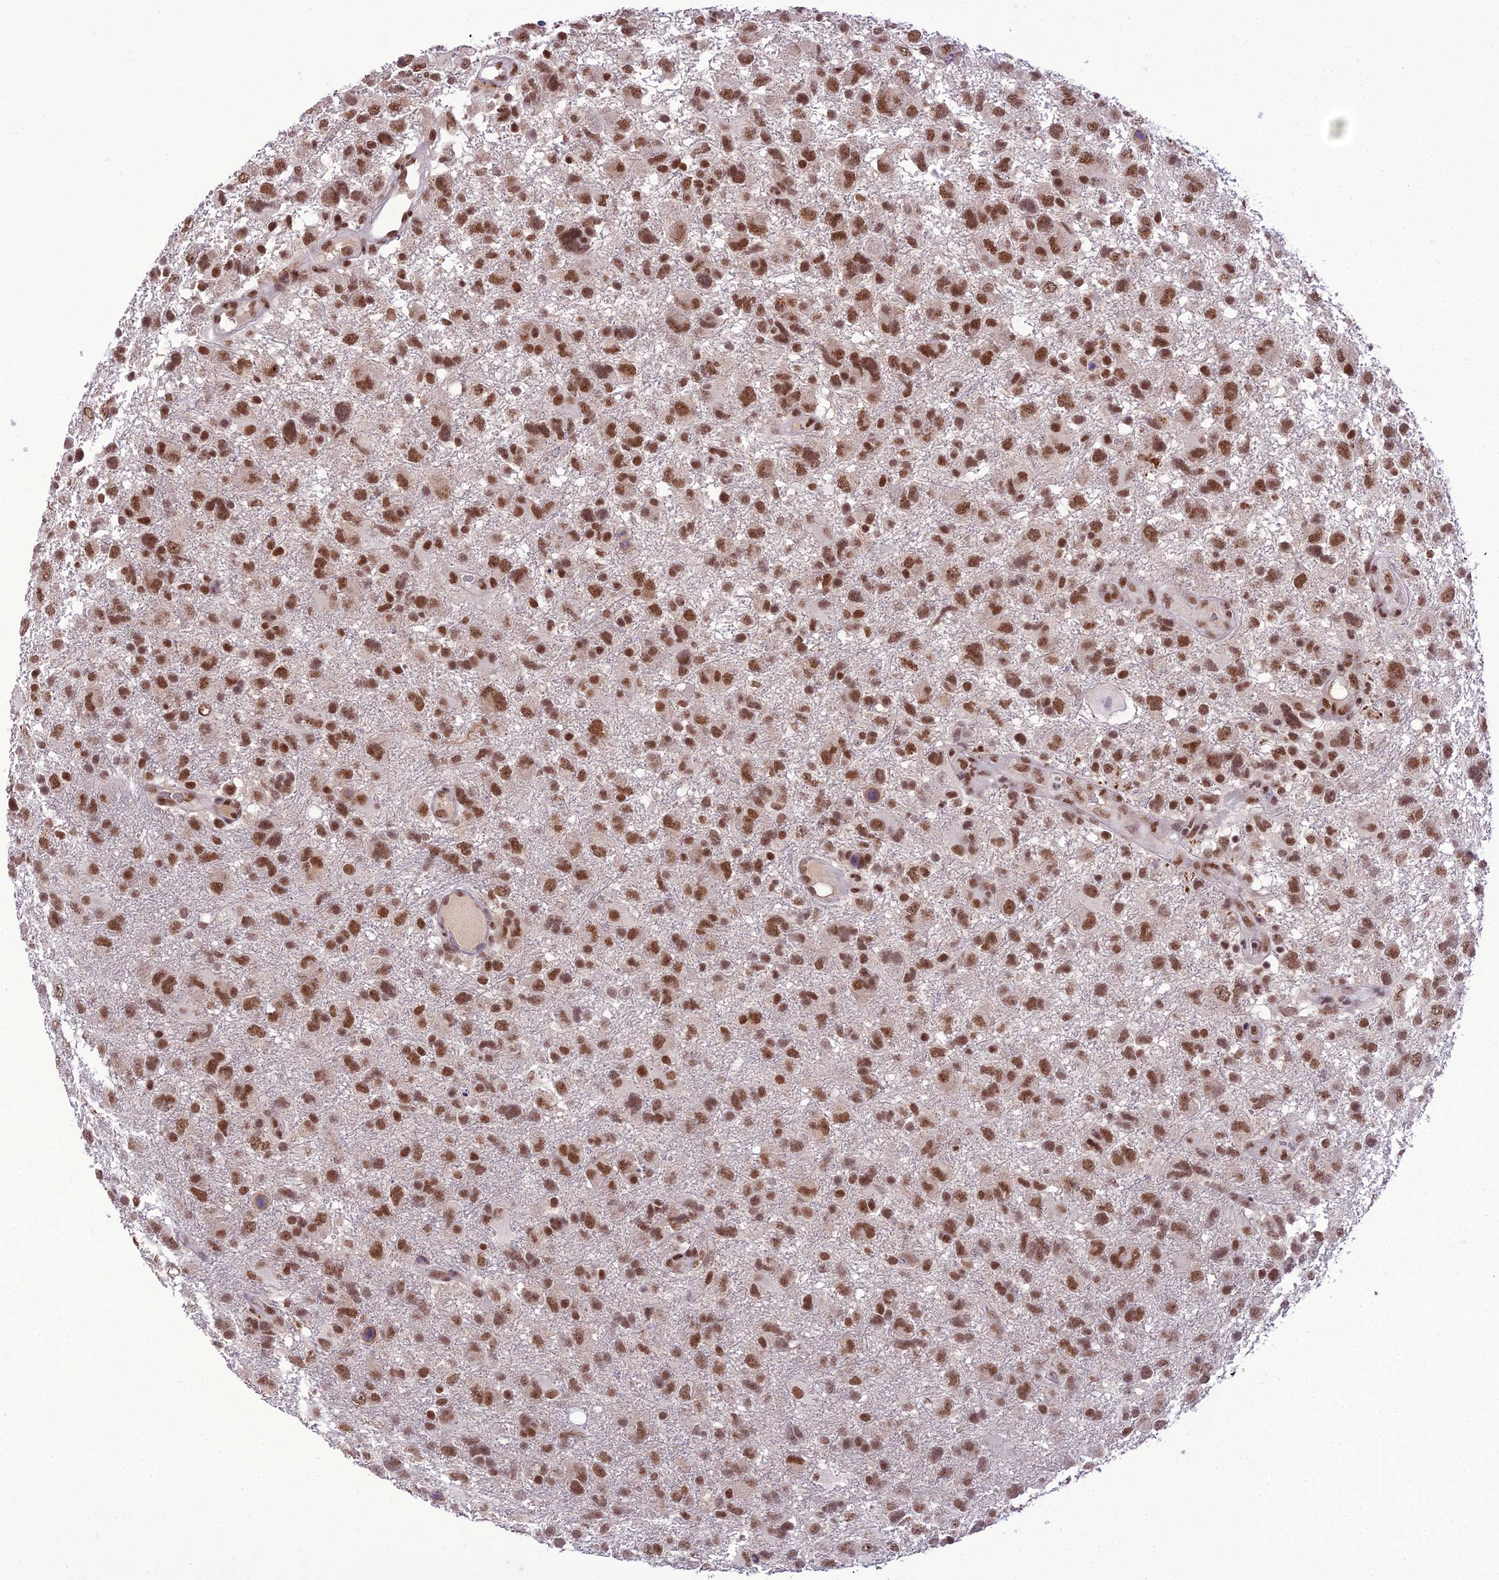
{"staining": {"intensity": "strong", "quantity": ">75%", "location": "nuclear"}, "tissue": "glioma", "cell_type": "Tumor cells", "image_type": "cancer", "snomed": [{"axis": "morphology", "description": "Glioma, malignant, High grade"}, {"axis": "topography", "description": "Brain"}], "caption": "A high-resolution image shows IHC staining of high-grade glioma (malignant), which displays strong nuclear expression in about >75% of tumor cells. (Stains: DAB in brown, nuclei in blue, Microscopy: brightfield microscopy at high magnification).", "gene": "SH3RF3", "patient": {"sex": "male", "age": 61}}